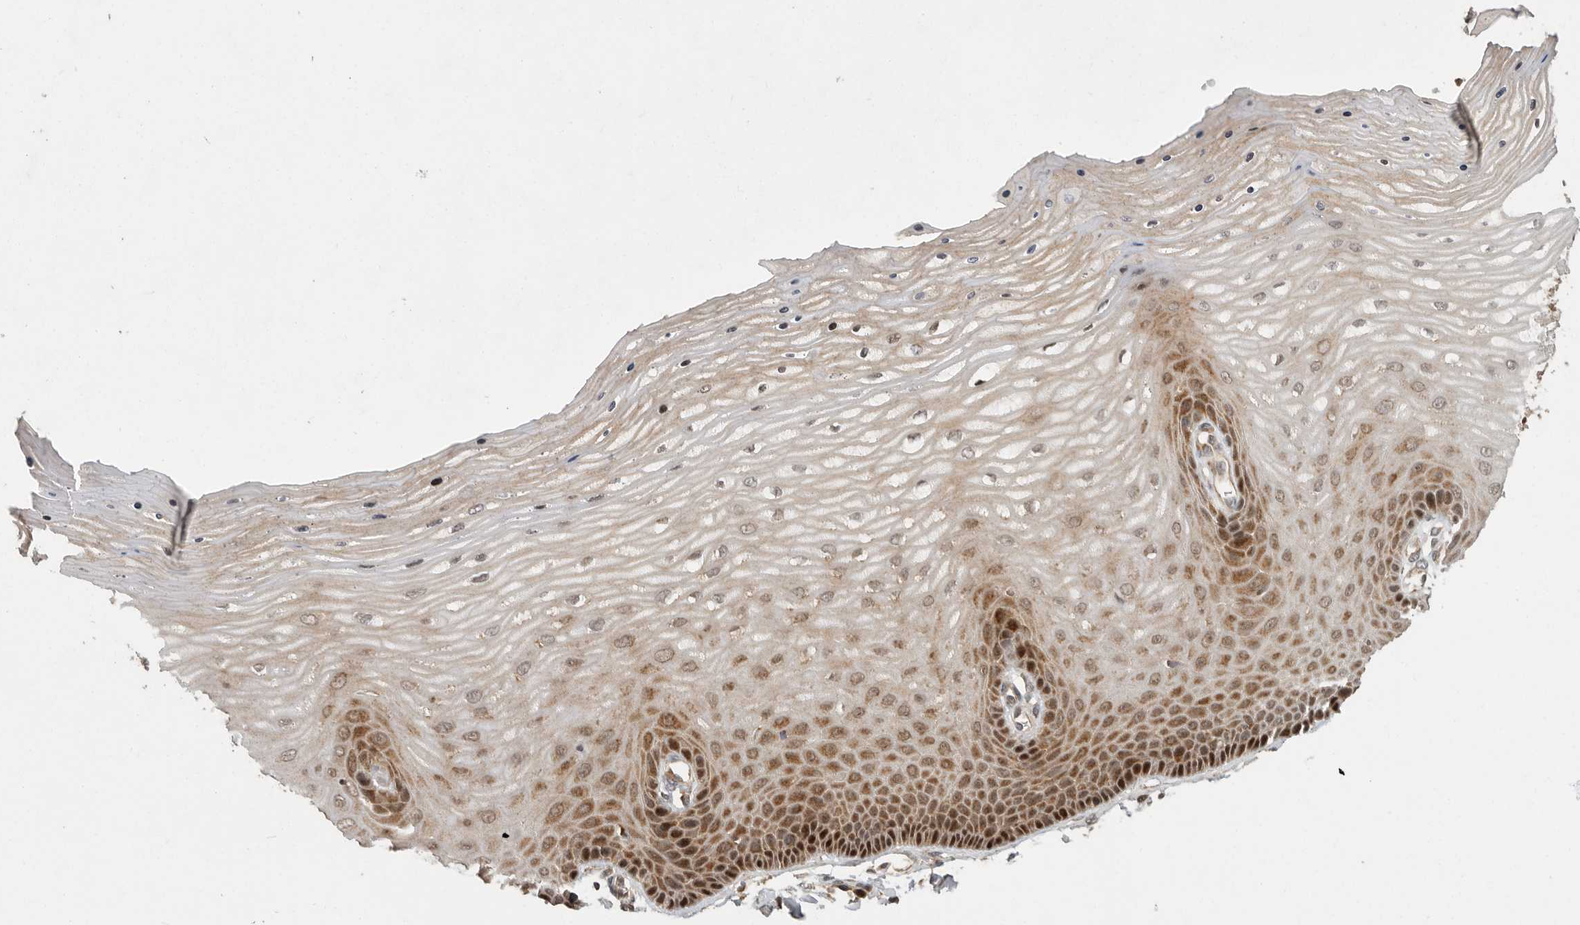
{"staining": {"intensity": "moderate", "quantity": ">75%", "location": "cytoplasmic/membranous,nuclear"}, "tissue": "cervix", "cell_type": "Glandular cells", "image_type": "normal", "snomed": [{"axis": "morphology", "description": "Normal tissue, NOS"}, {"axis": "topography", "description": "Cervix"}], "caption": "Immunohistochemistry (DAB (3,3'-diaminobenzidine)) staining of normal human cervix exhibits moderate cytoplasmic/membranous,nuclear protein positivity in about >75% of glandular cells.", "gene": "SWT1", "patient": {"sex": "female", "age": 55}}